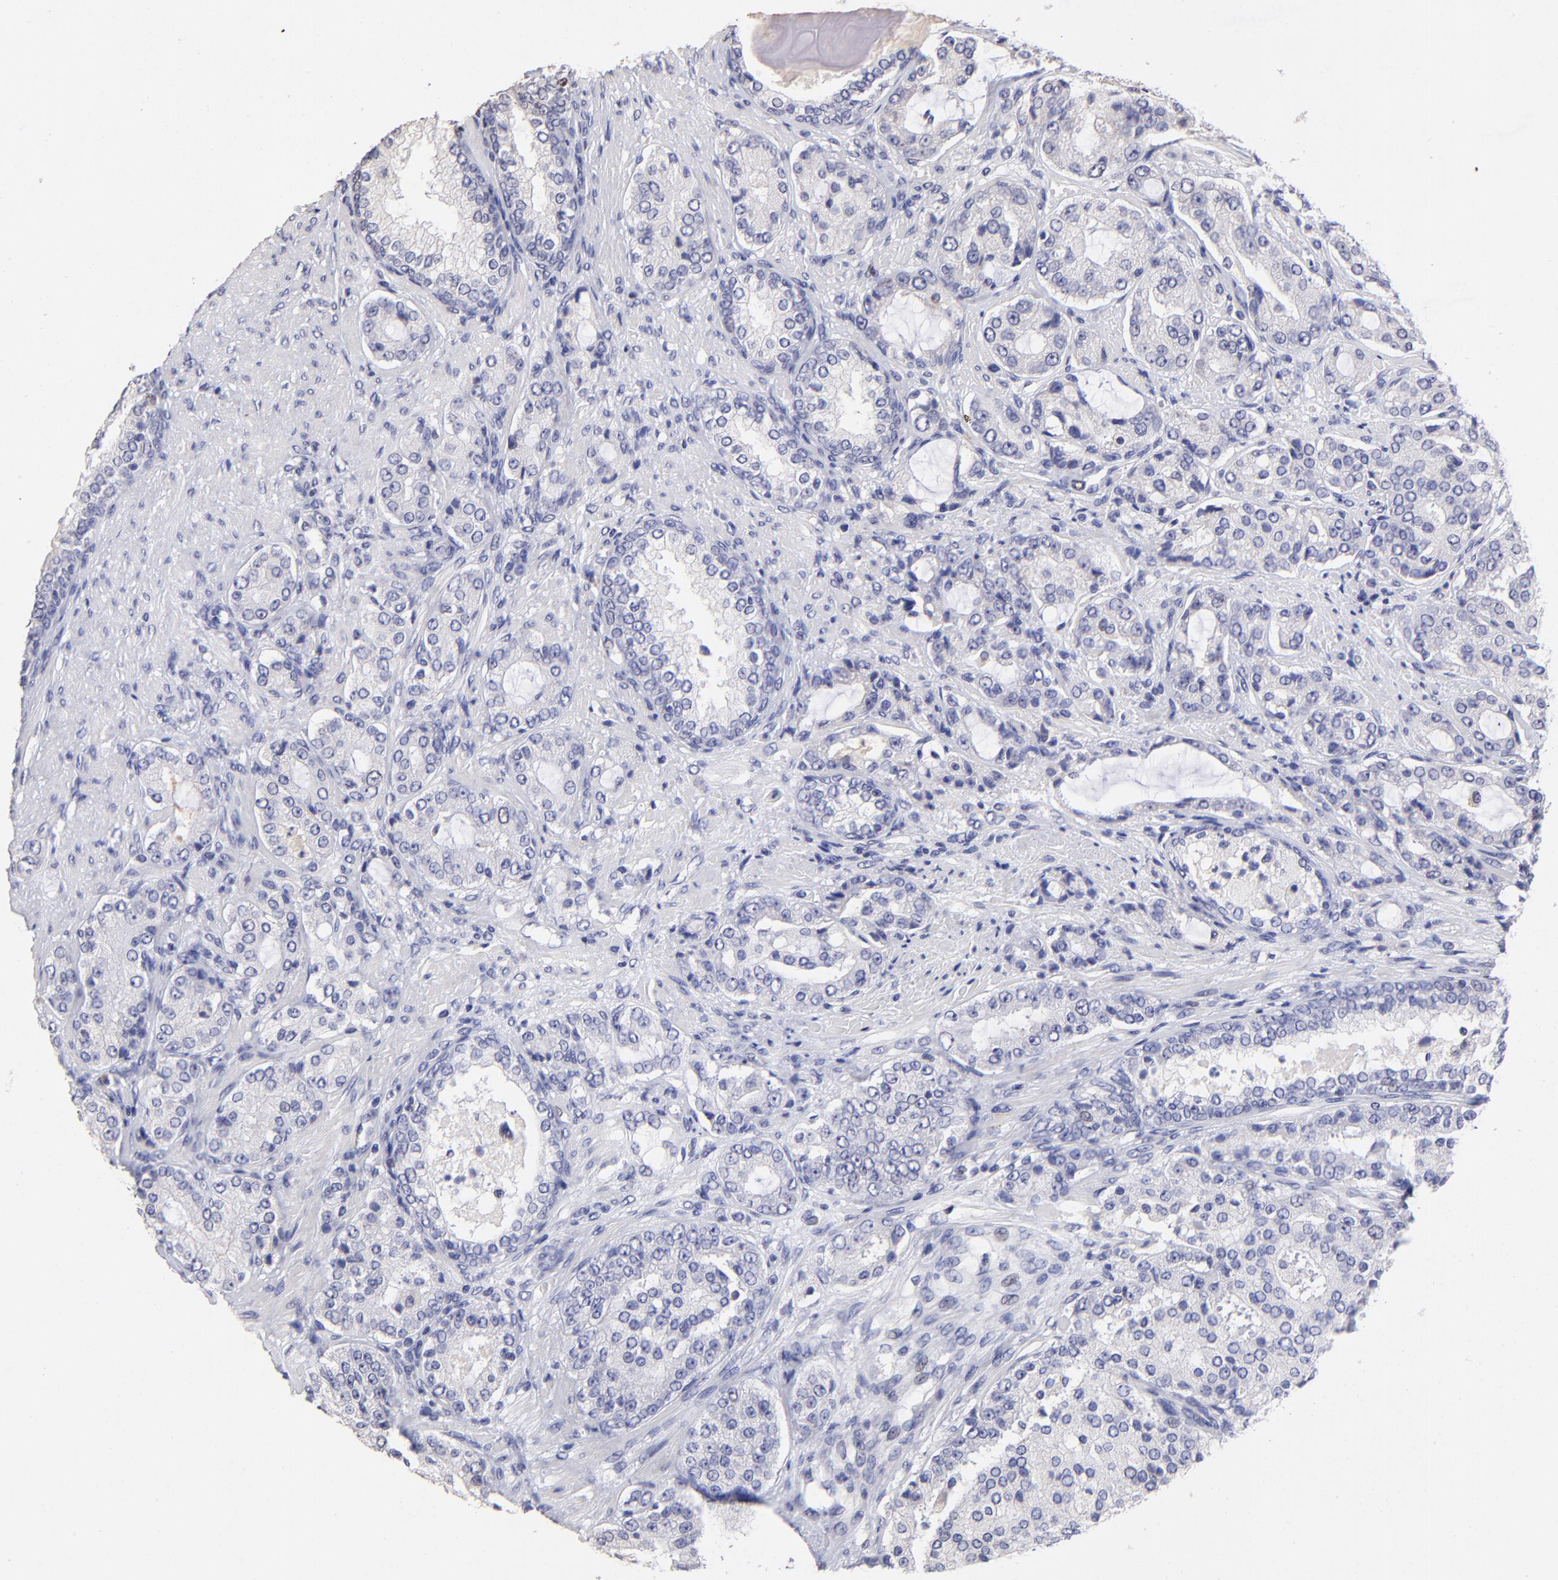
{"staining": {"intensity": "negative", "quantity": "none", "location": "none"}, "tissue": "prostate cancer", "cell_type": "Tumor cells", "image_type": "cancer", "snomed": [{"axis": "morphology", "description": "Adenocarcinoma, High grade"}, {"axis": "topography", "description": "Prostate"}], "caption": "High power microscopy image of an IHC photomicrograph of prostate cancer (high-grade adenocarcinoma), revealing no significant staining in tumor cells.", "gene": "DNMT1", "patient": {"sex": "male", "age": 72}}